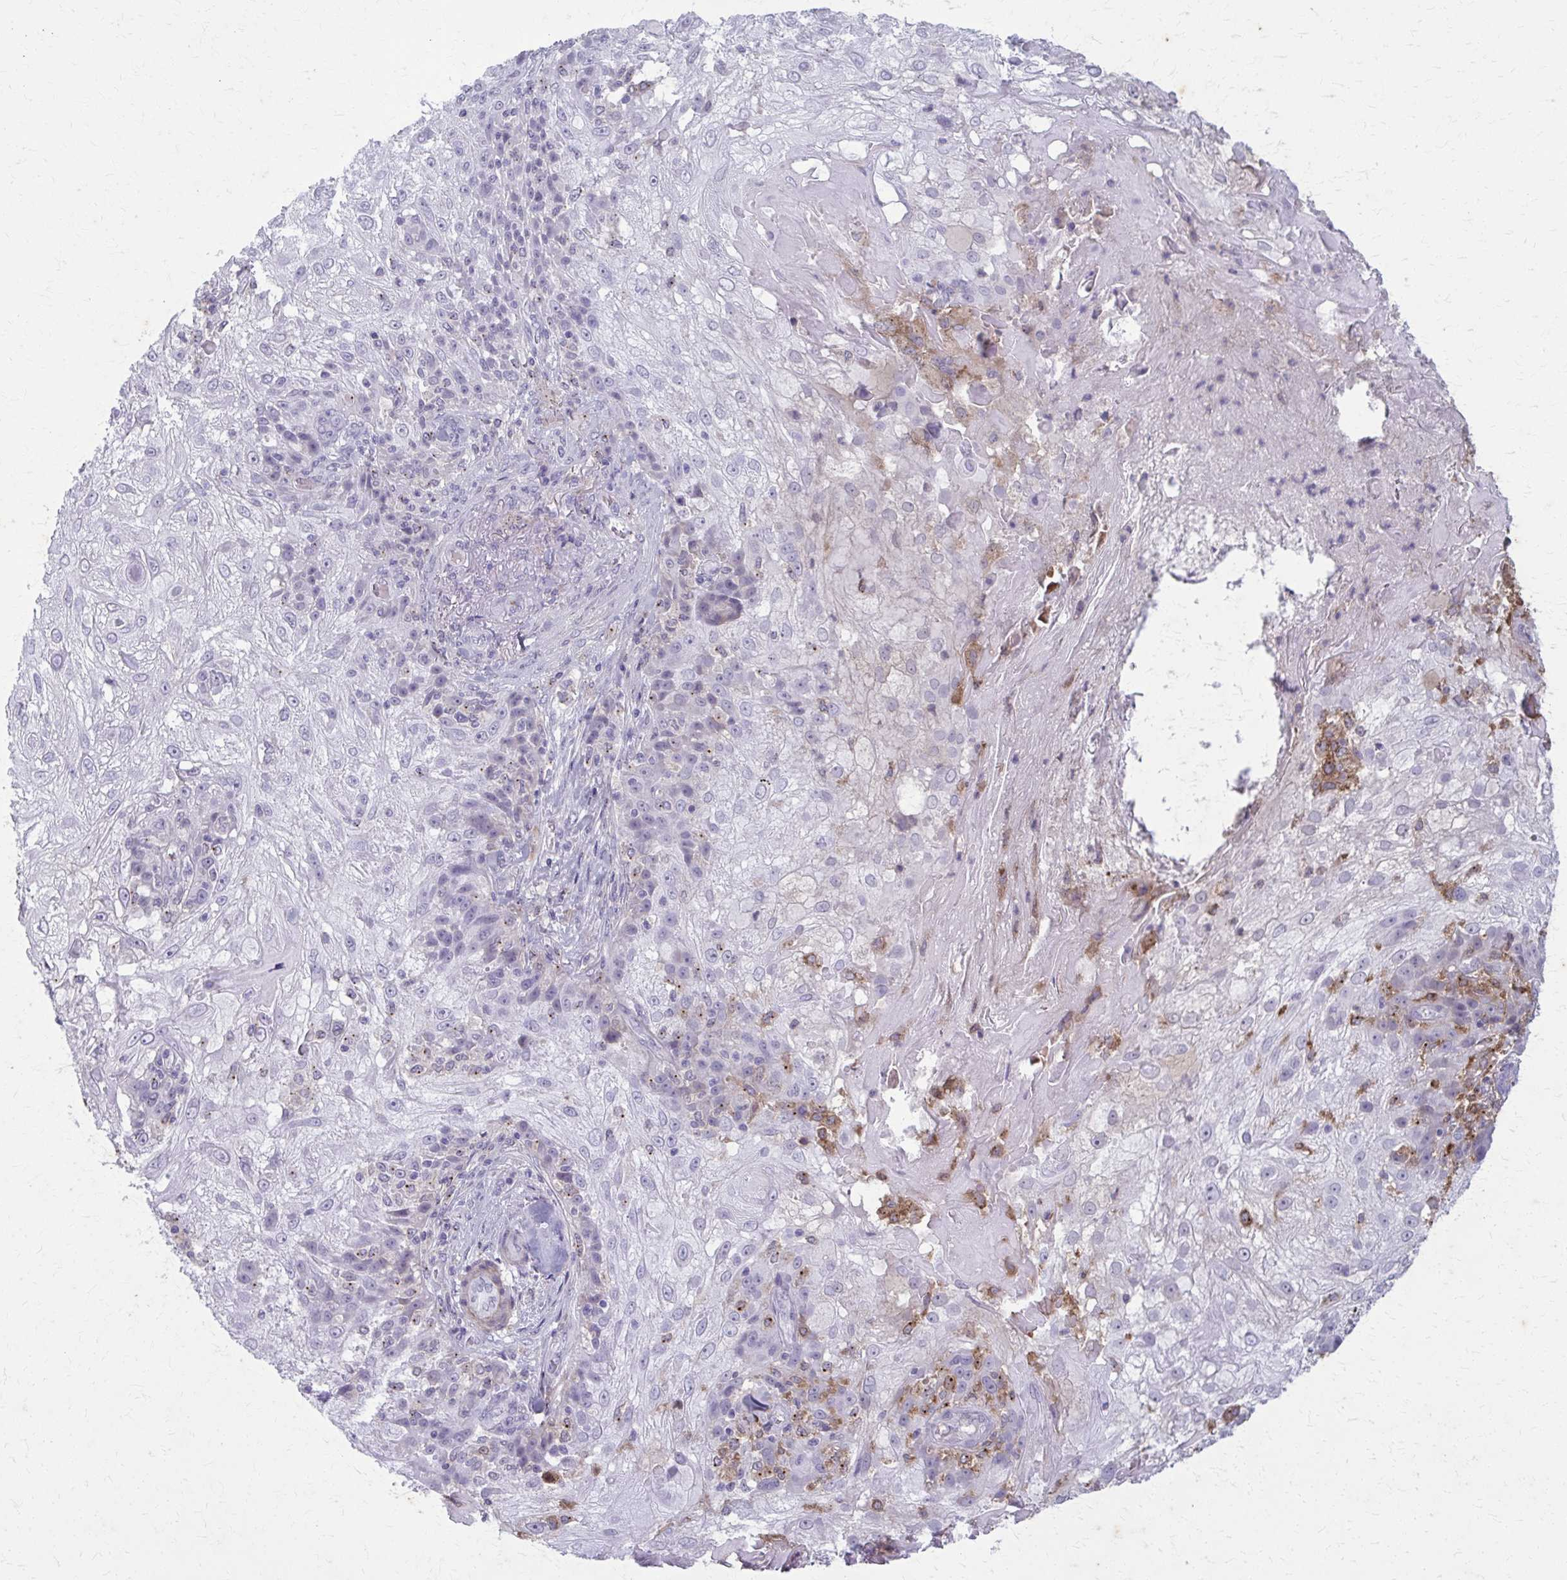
{"staining": {"intensity": "negative", "quantity": "none", "location": "none"}, "tissue": "skin cancer", "cell_type": "Tumor cells", "image_type": "cancer", "snomed": [{"axis": "morphology", "description": "Normal tissue, NOS"}, {"axis": "morphology", "description": "Squamous cell carcinoma, NOS"}, {"axis": "topography", "description": "Skin"}], "caption": "DAB immunohistochemical staining of squamous cell carcinoma (skin) demonstrates no significant expression in tumor cells. (DAB (3,3'-diaminobenzidine) IHC with hematoxylin counter stain).", "gene": "CARD9", "patient": {"sex": "female", "age": 83}}